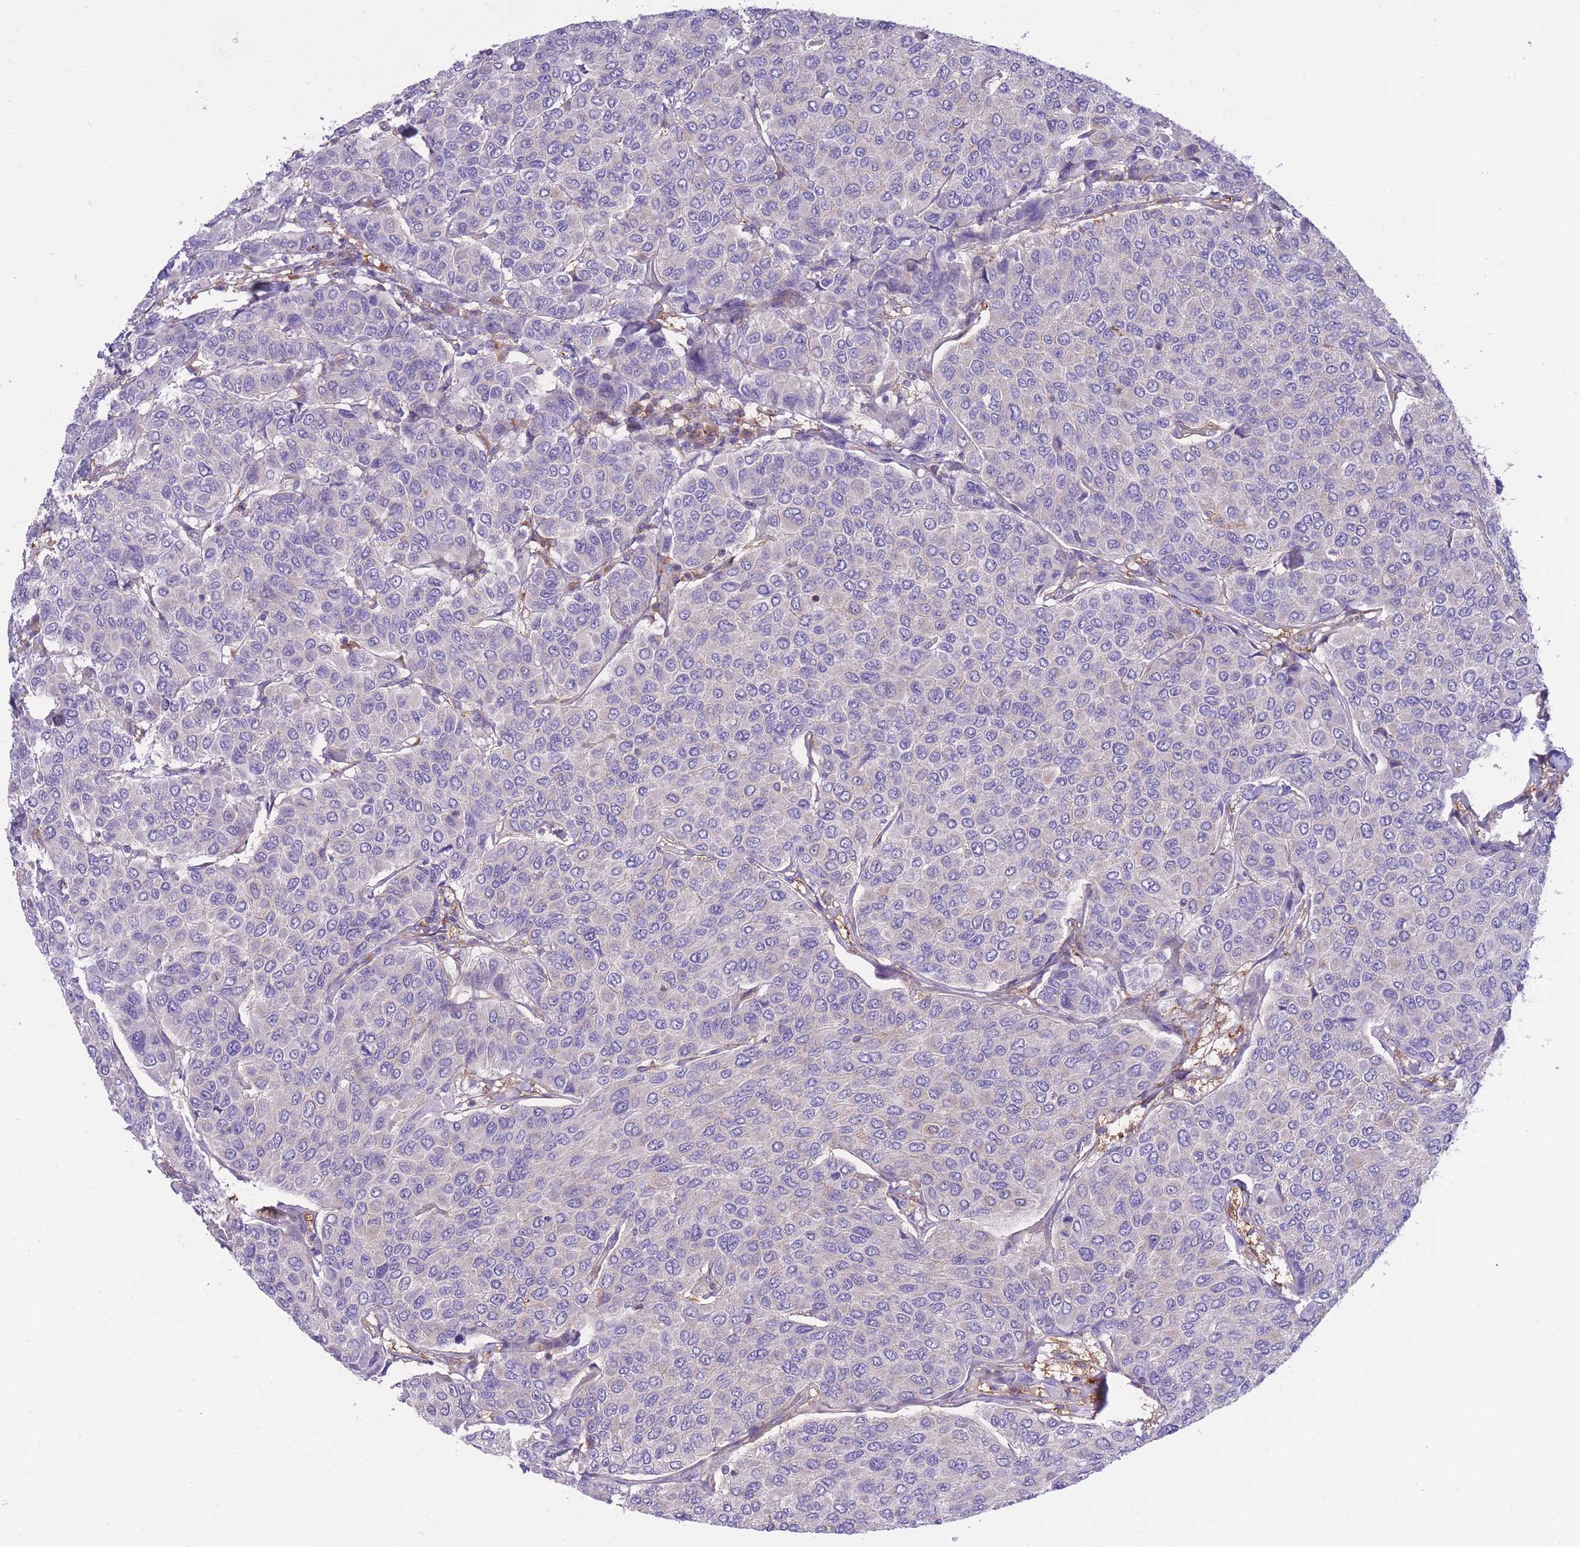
{"staining": {"intensity": "negative", "quantity": "none", "location": "none"}, "tissue": "breast cancer", "cell_type": "Tumor cells", "image_type": "cancer", "snomed": [{"axis": "morphology", "description": "Duct carcinoma"}, {"axis": "topography", "description": "Breast"}], "caption": "This is a photomicrograph of immunohistochemistry staining of breast intraductal carcinoma, which shows no staining in tumor cells. Nuclei are stained in blue.", "gene": "NAMPT", "patient": {"sex": "female", "age": 55}}